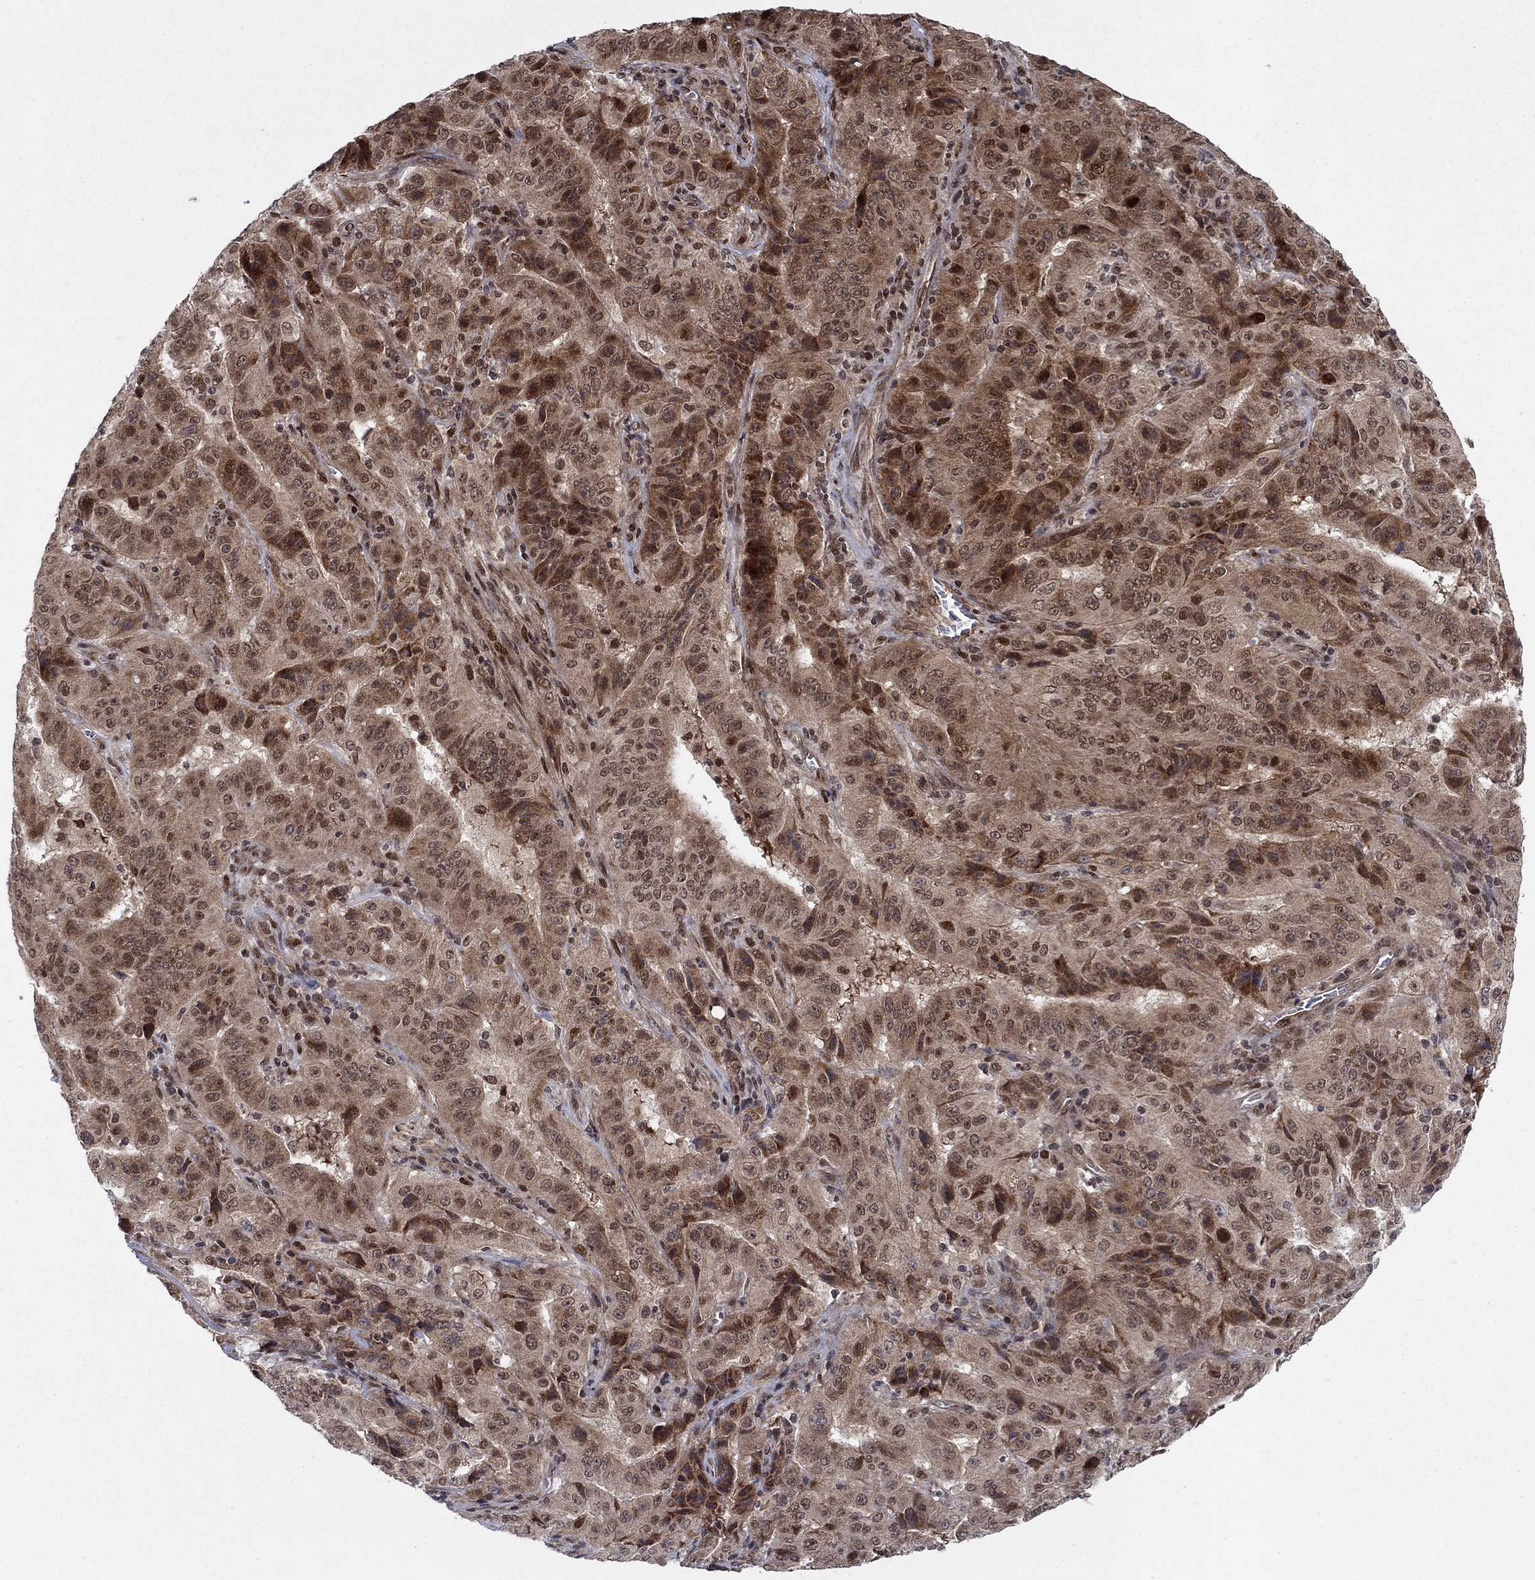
{"staining": {"intensity": "moderate", "quantity": "25%-75%", "location": "cytoplasmic/membranous,nuclear"}, "tissue": "pancreatic cancer", "cell_type": "Tumor cells", "image_type": "cancer", "snomed": [{"axis": "morphology", "description": "Adenocarcinoma, NOS"}, {"axis": "topography", "description": "Pancreas"}], "caption": "The histopathology image demonstrates staining of adenocarcinoma (pancreatic), revealing moderate cytoplasmic/membranous and nuclear protein positivity (brown color) within tumor cells. Immunohistochemistry stains the protein in brown and the nuclei are stained blue.", "gene": "PRICKLE4", "patient": {"sex": "male", "age": 63}}